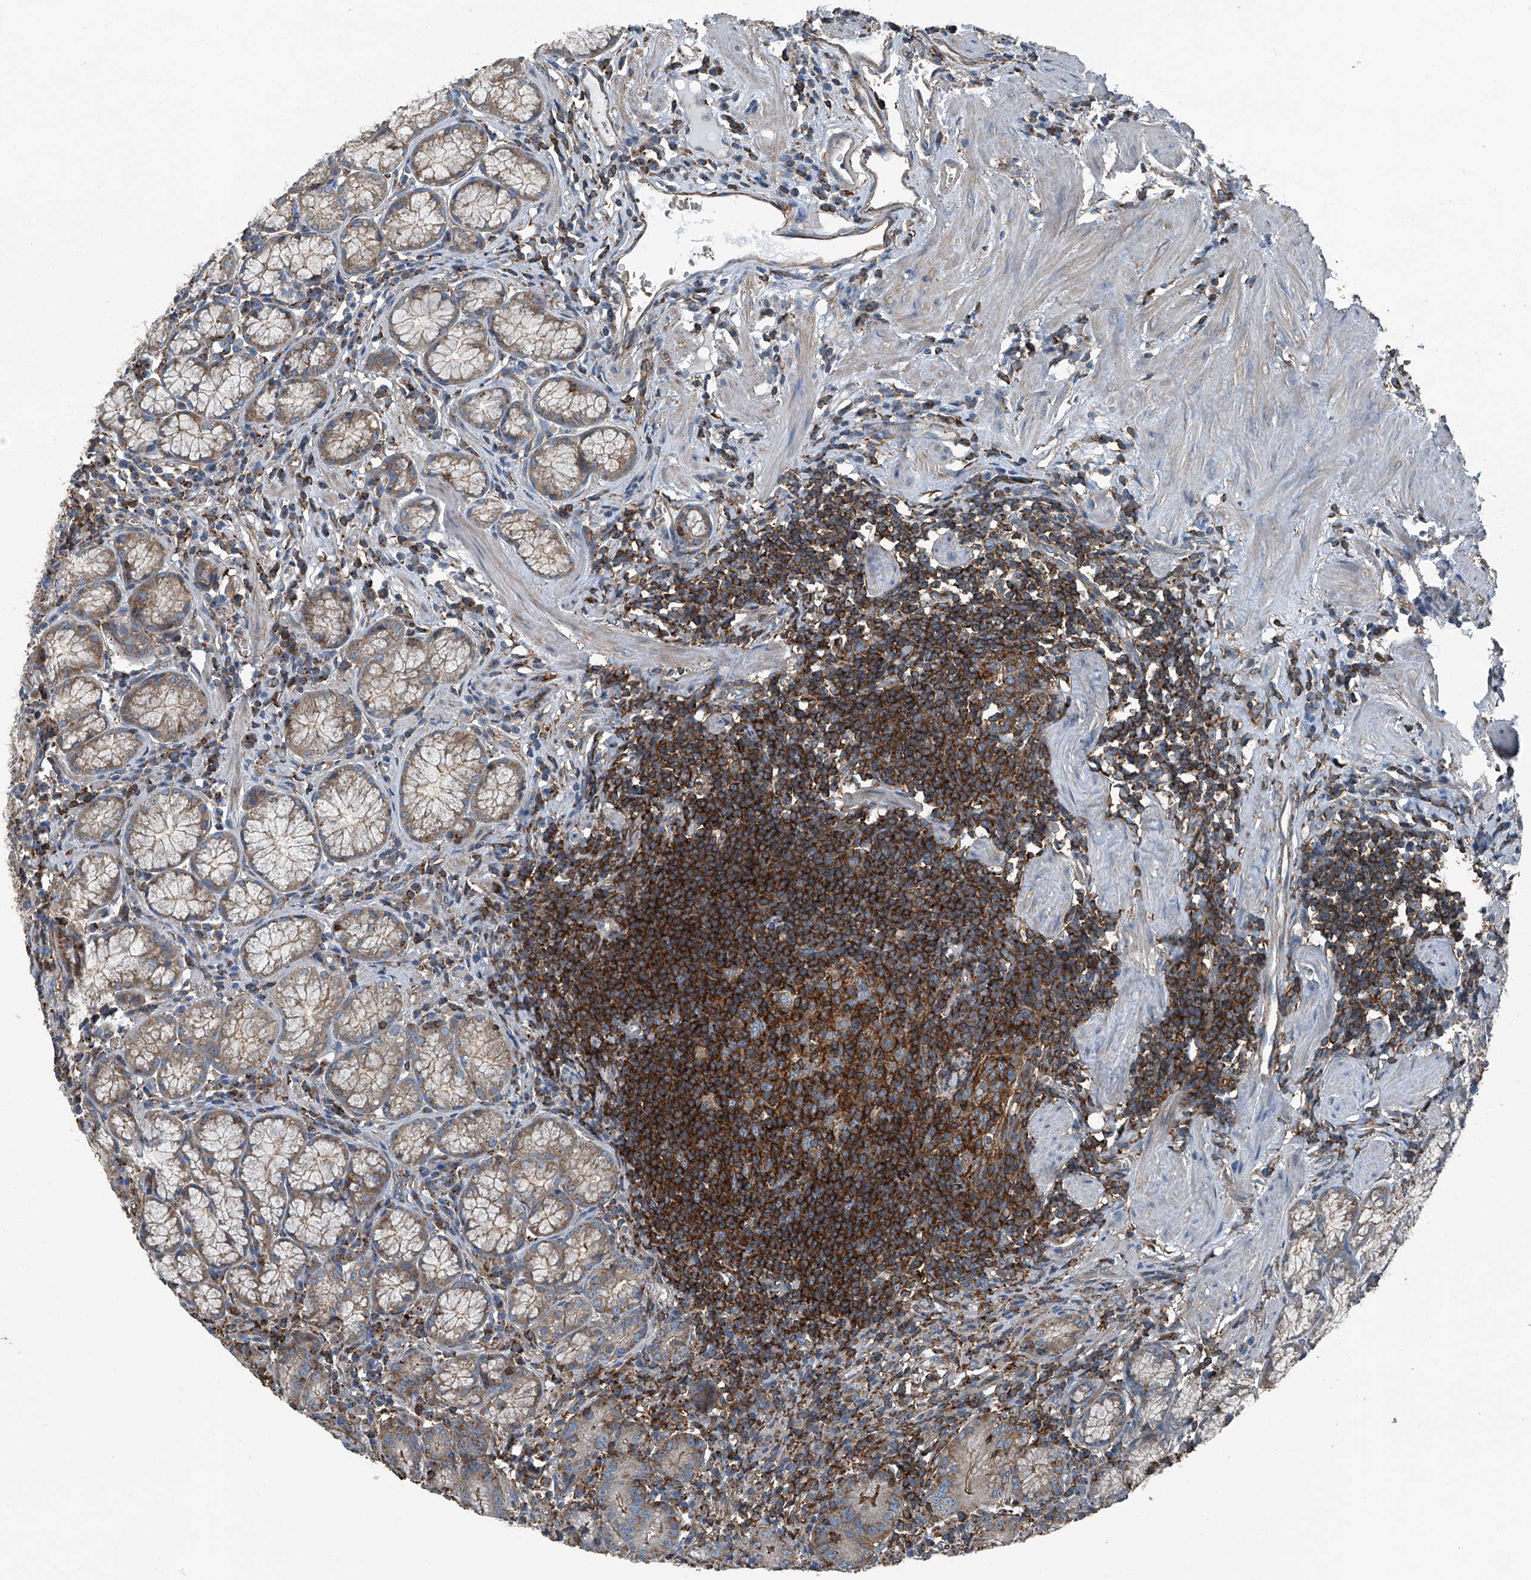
{"staining": {"intensity": "moderate", "quantity": "25%-75%", "location": "cytoplasmic/membranous"}, "tissue": "stomach", "cell_type": "Glandular cells", "image_type": "normal", "snomed": [{"axis": "morphology", "description": "Normal tissue, NOS"}, {"axis": "topography", "description": "Stomach"}], "caption": "Brown immunohistochemical staining in unremarkable stomach displays moderate cytoplasmic/membranous expression in about 25%-75% of glandular cells. (Brightfield microscopy of DAB IHC at high magnification).", "gene": "SEPTIN7", "patient": {"sex": "male", "age": 55}}